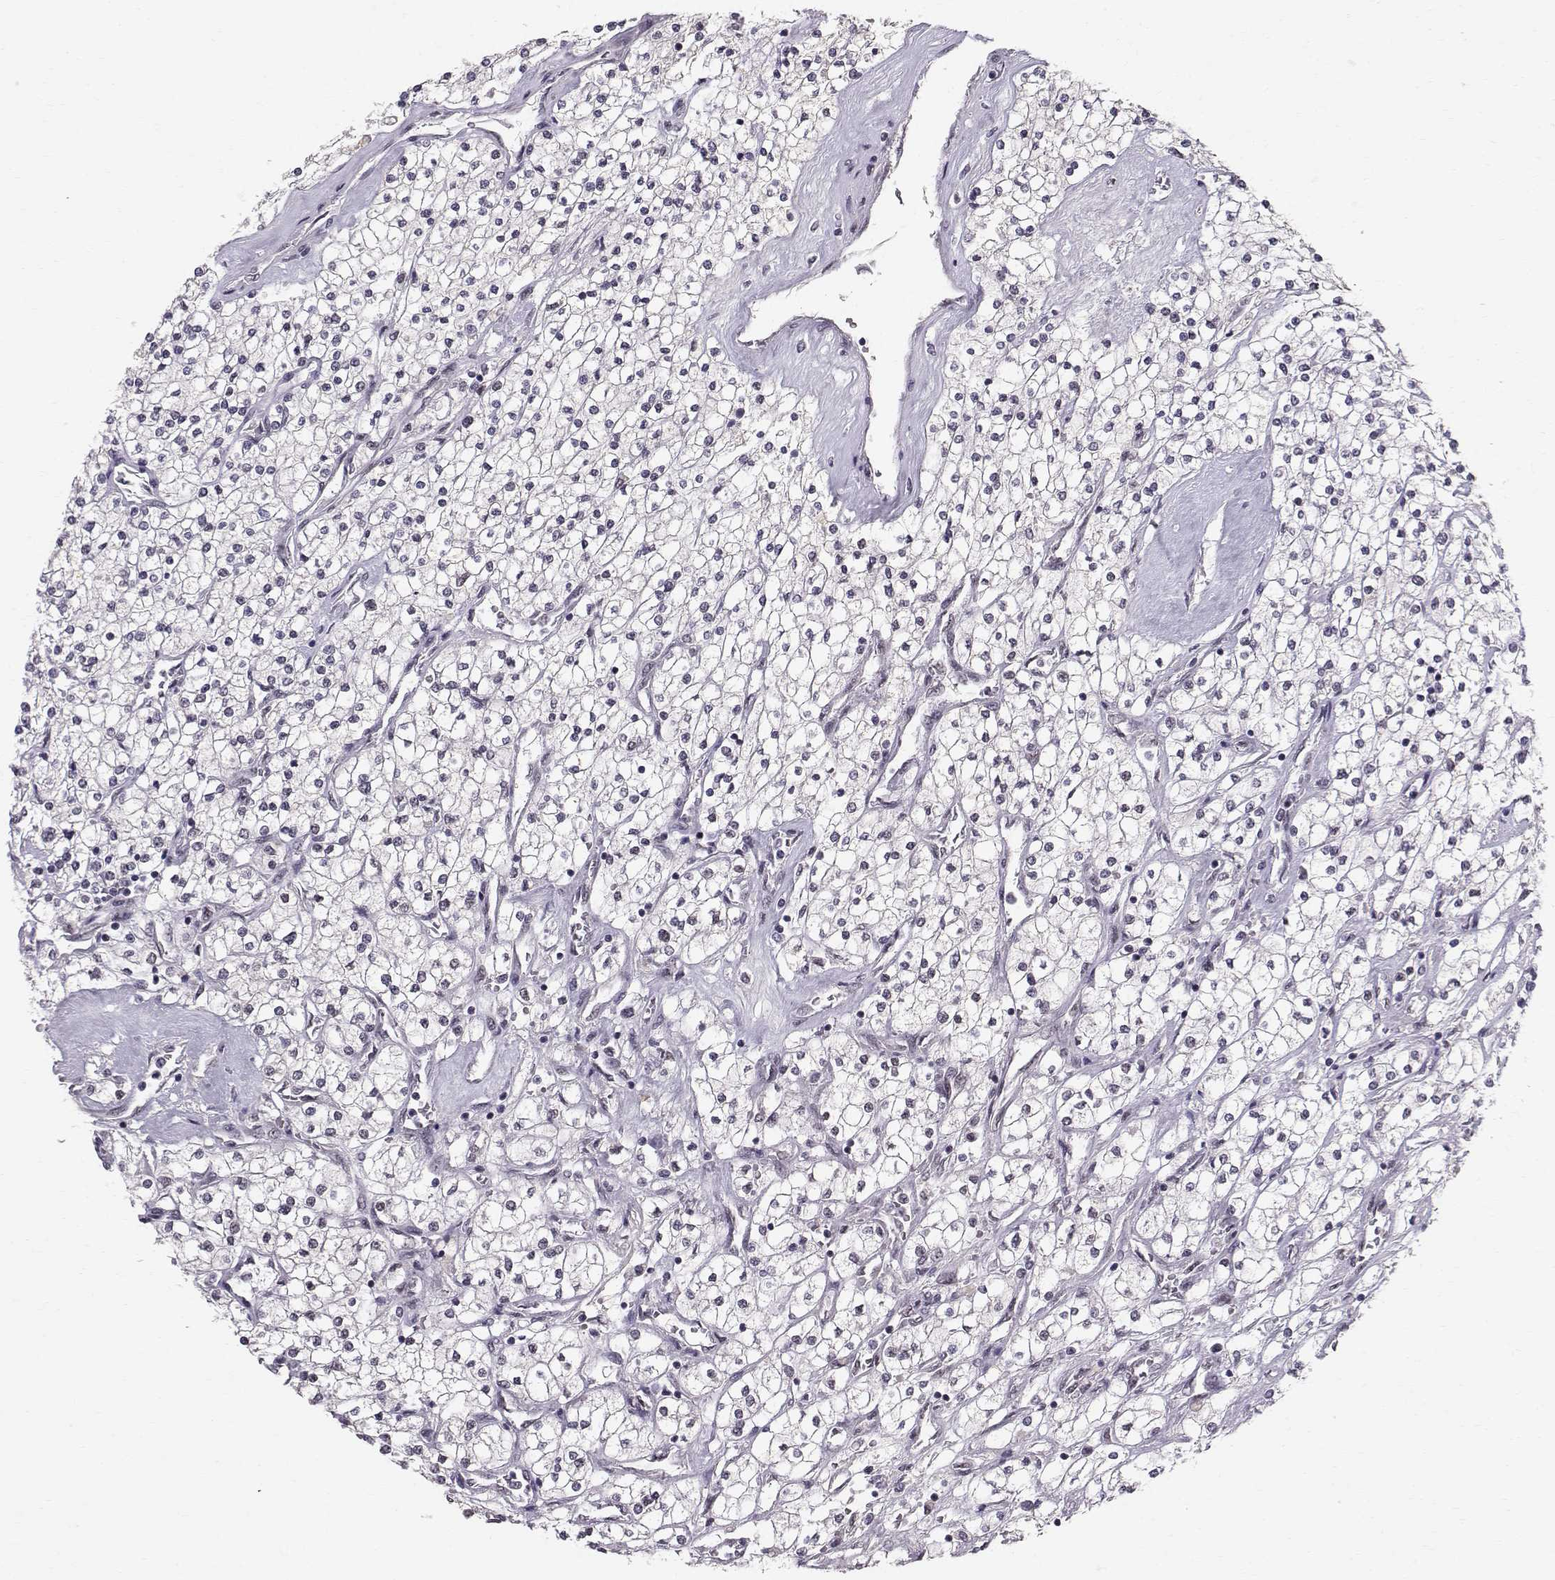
{"staining": {"intensity": "negative", "quantity": "none", "location": "none"}, "tissue": "renal cancer", "cell_type": "Tumor cells", "image_type": "cancer", "snomed": [{"axis": "morphology", "description": "Adenocarcinoma, NOS"}, {"axis": "topography", "description": "Kidney"}], "caption": "Adenocarcinoma (renal) was stained to show a protein in brown. There is no significant staining in tumor cells.", "gene": "RPP38", "patient": {"sex": "male", "age": 80}}